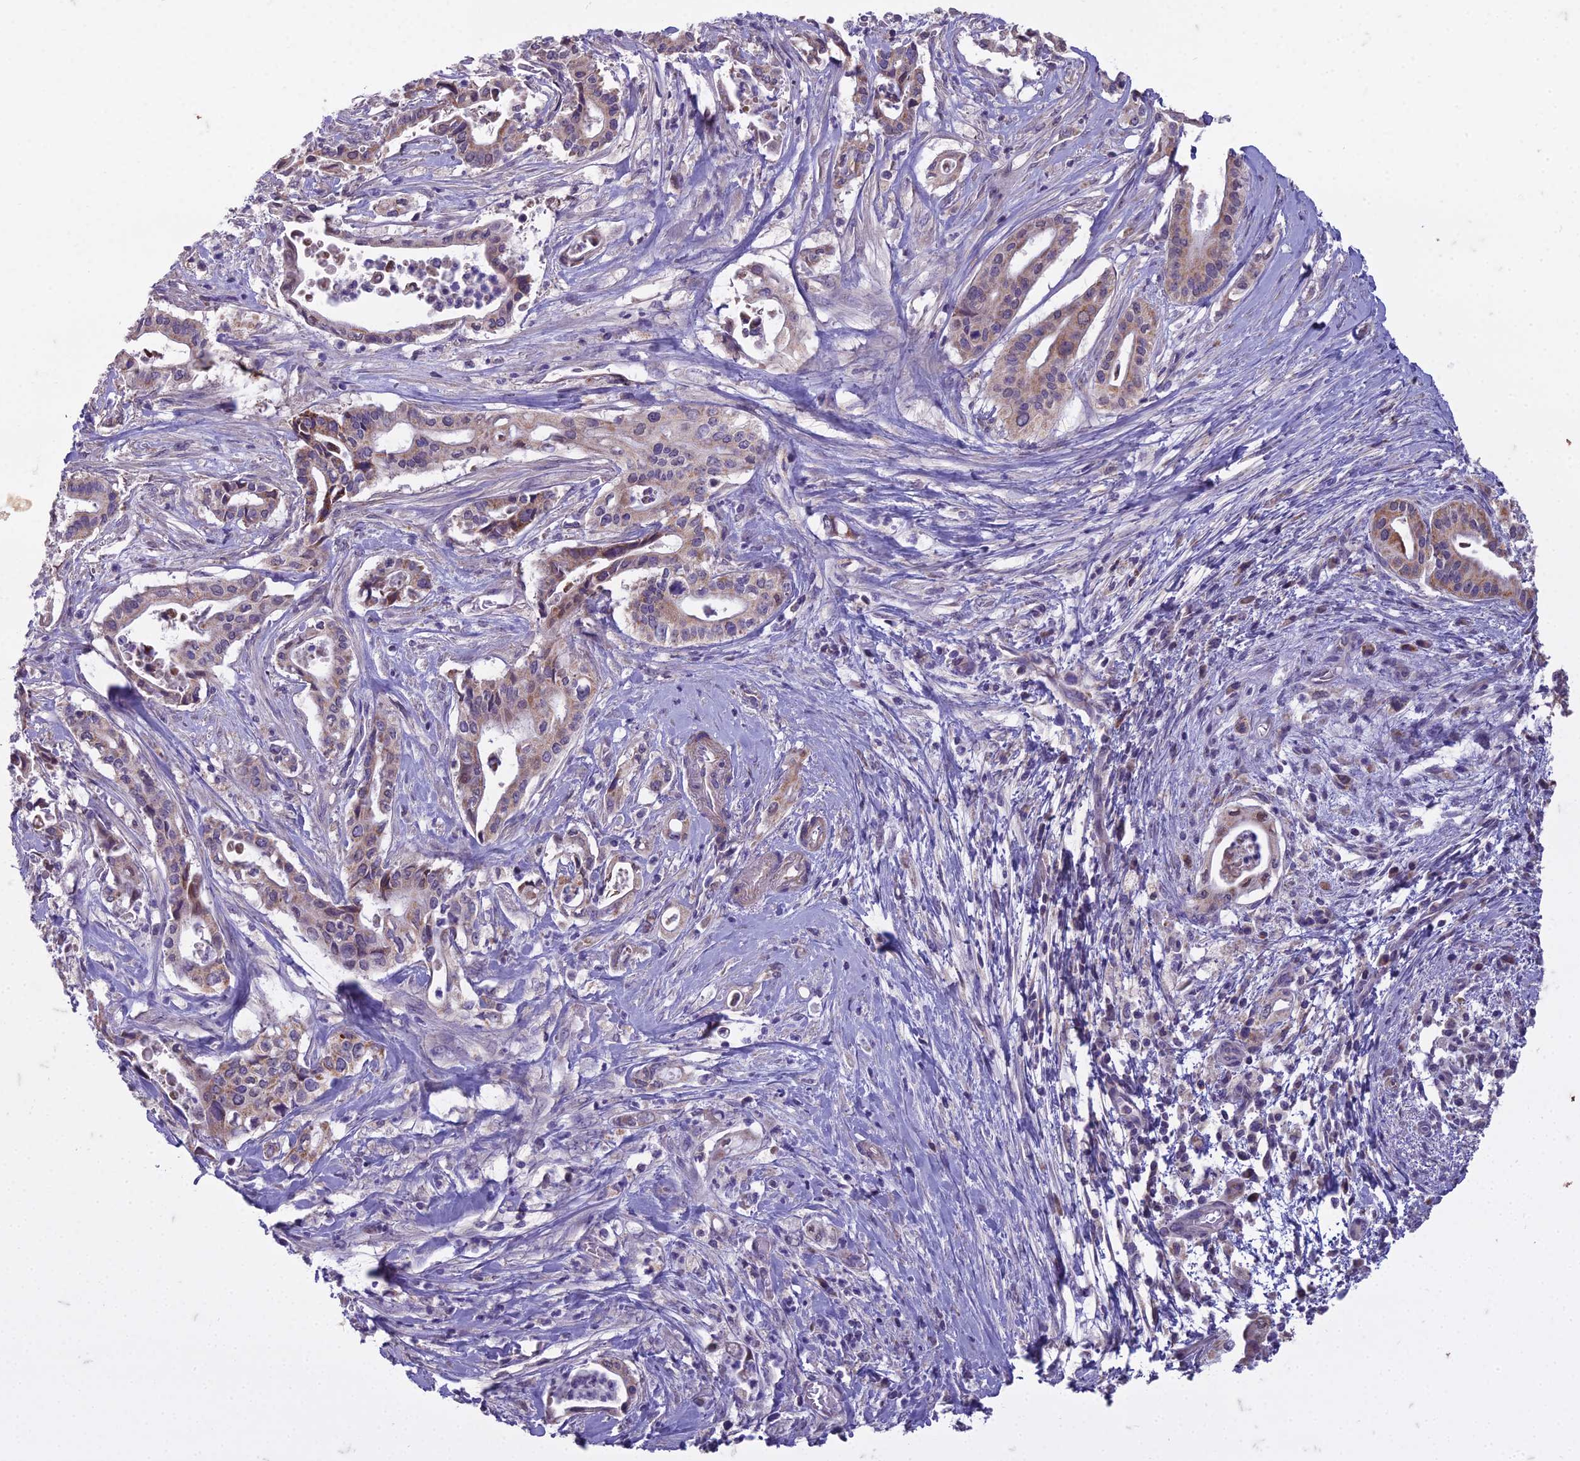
{"staining": {"intensity": "weak", "quantity": ">75%", "location": "cytoplasmic/membranous"}, "tissue": "pancreatic cancer", "cell_type": "Tumor cells", "image_type": "cancer", "snomed": [{"axis": "morphology", "description": "Adenocarcinoma, NOS"}, {"axis": "topography", "description": "Pancreas"}], "caption": "A low amount of weak cytoplasmic/membranous staining is identified in about >75% of tumor cells in pancreatic cancer (adenocarcinoma) tissue.", "gene": "DUS2", "patient": {"sex": "female", "age": 77}}